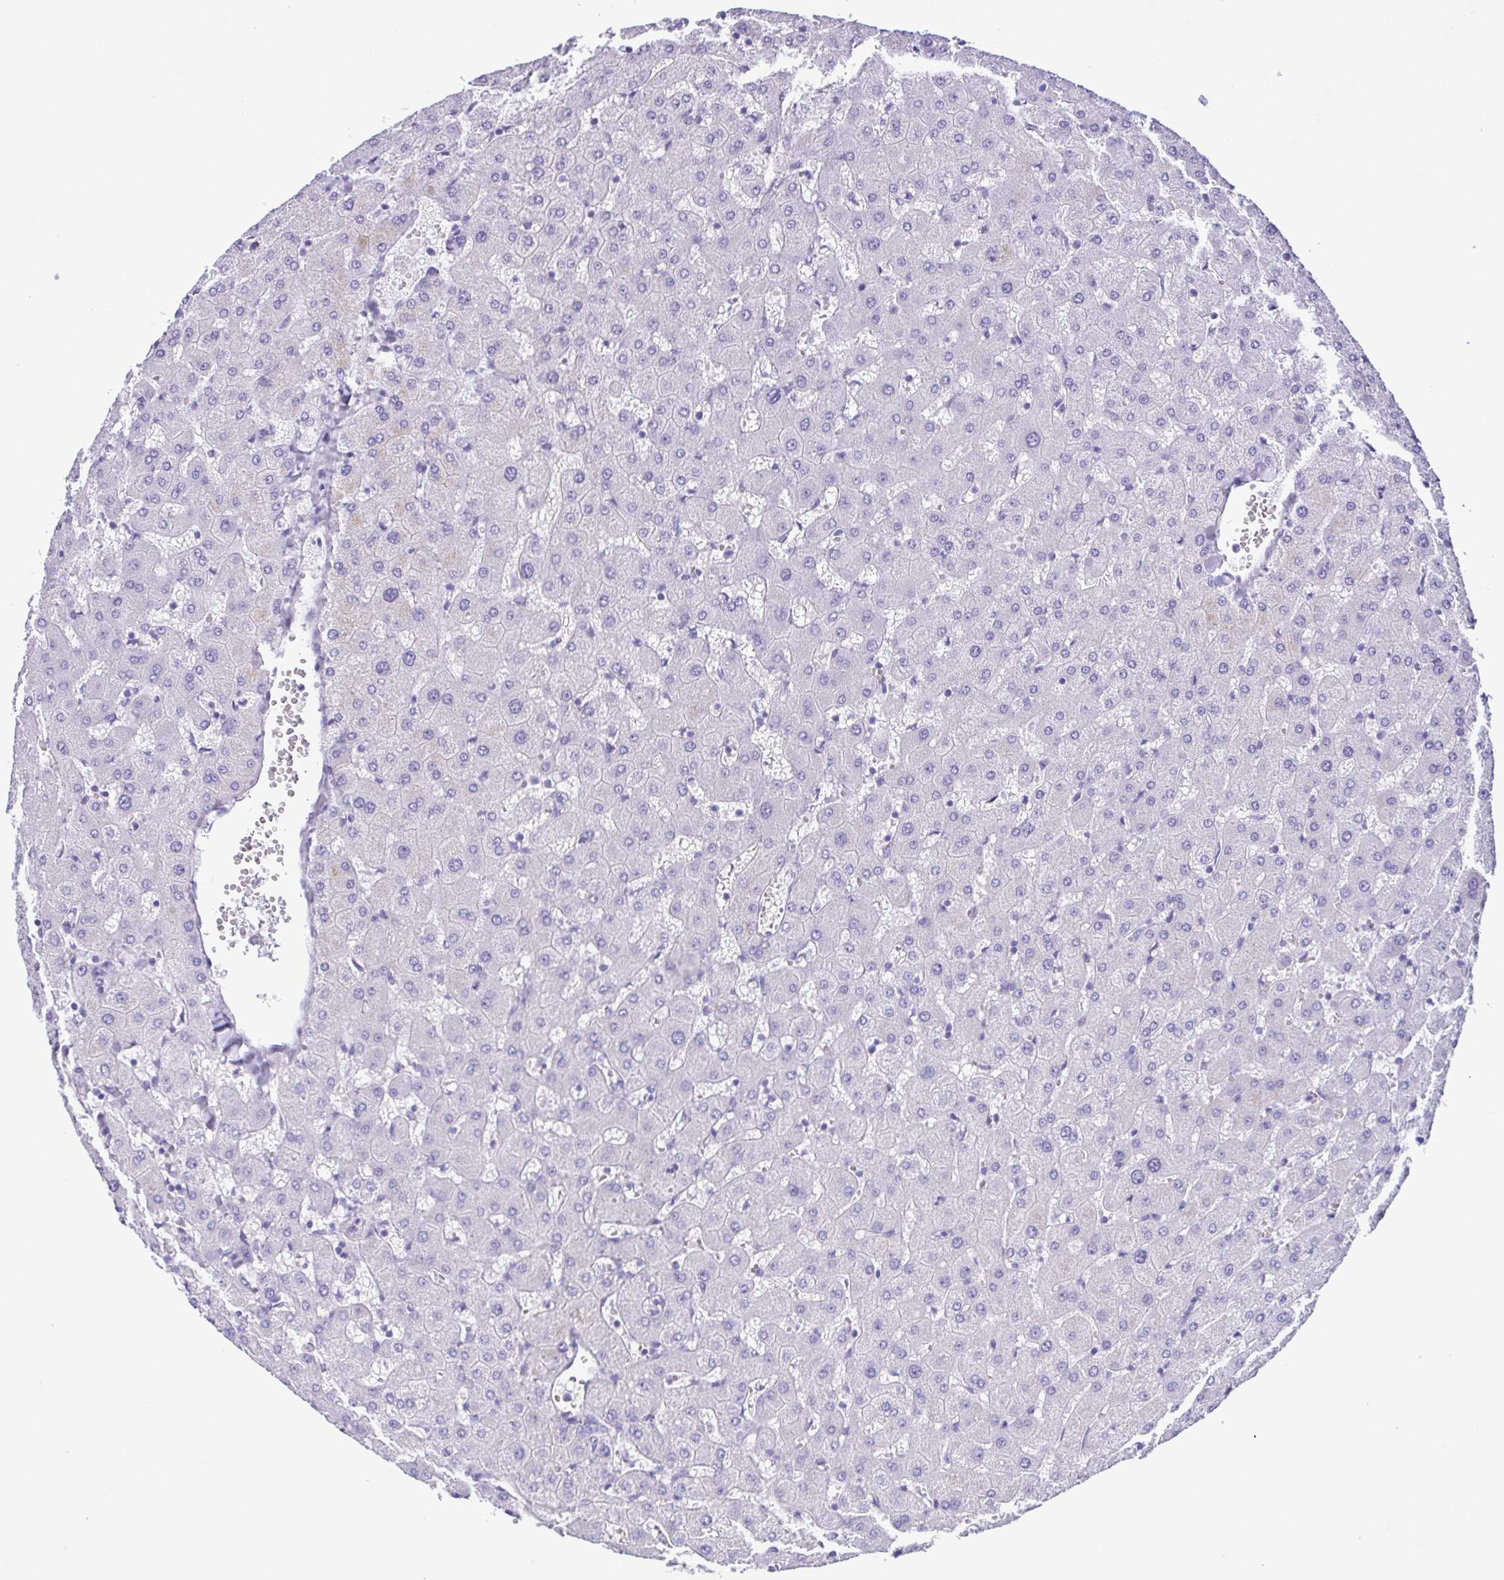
{"staining": {"intensity": "negative", "quantity": "none", "location": "none"}, "tissue": "liver", "cell_type": "Cholangiocytes", "image_type": "normal", "snomed": [{"axis": "morphology", "description": "Normal tissue, NOS"}, {"axis": "topography", "description": "Liver"}], "caption": "Immunohistochemical staining of benign liver demonstrates no significant staining in cholangiocytes.", "gene": "SPATA16", "patient": {"sex": "female", "age": 63}}